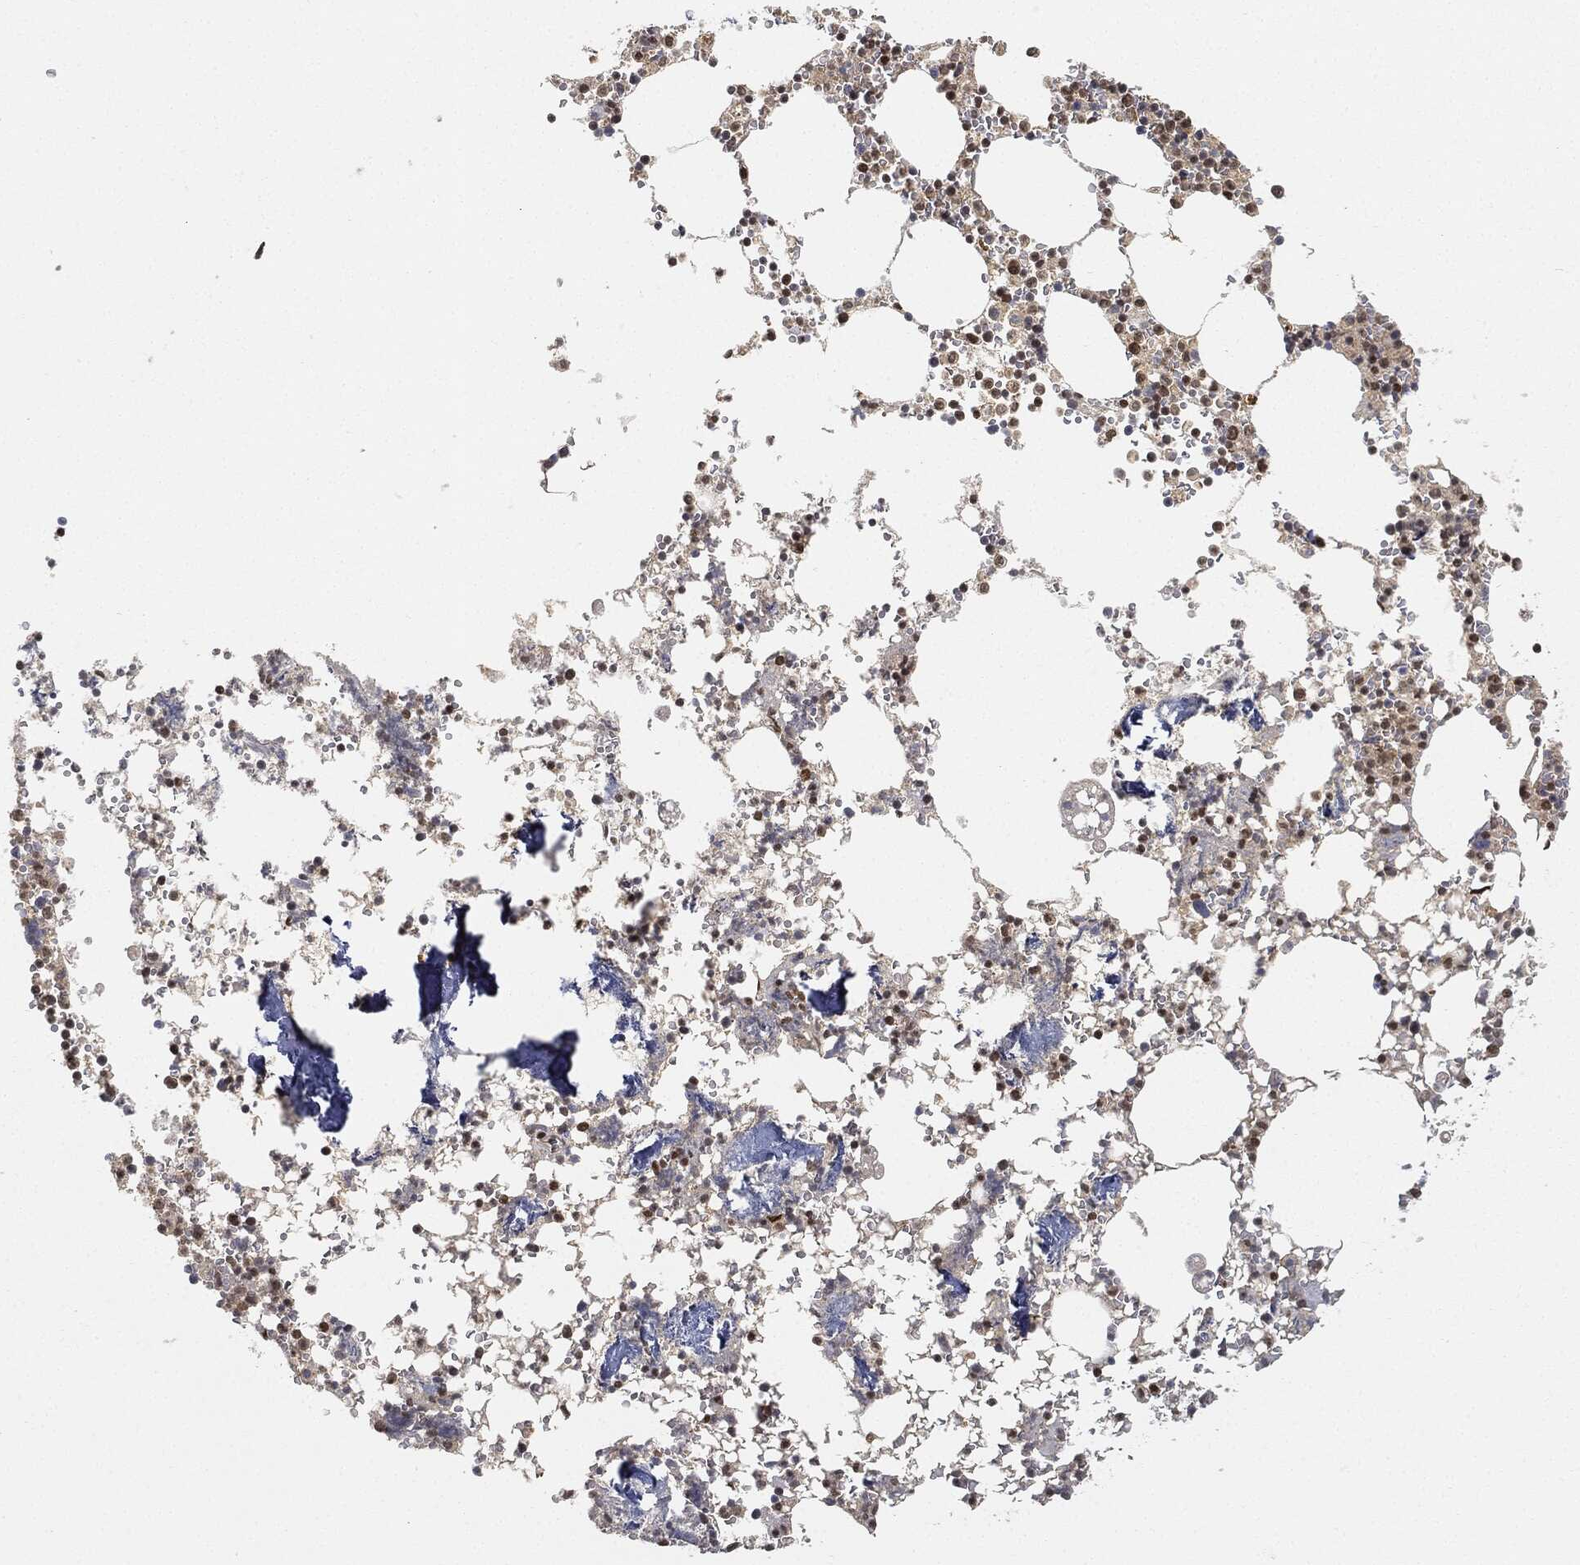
{"staining": {"intensity": "strong", "quantity": "25%-75%", "location": "nuclear"}, "tissue": "bone marrow", "cell_type": "Hematopoietic cells", "image_type": "normal", "snomed": [{"axis": "morphology", "description": "Normal tissue, NOS"}, {"axis": "topography", "description": "Bone marrow"}], "caption": "IHC photomicrograph of unremarkable human bone marrow stained for a protein (brown), which reveals high levels of strong nuclear staining in approximately 25%-75% of hematopoietic cells.", "gene": "CIB1", "patient": {"sex": "female", "age": 64}}